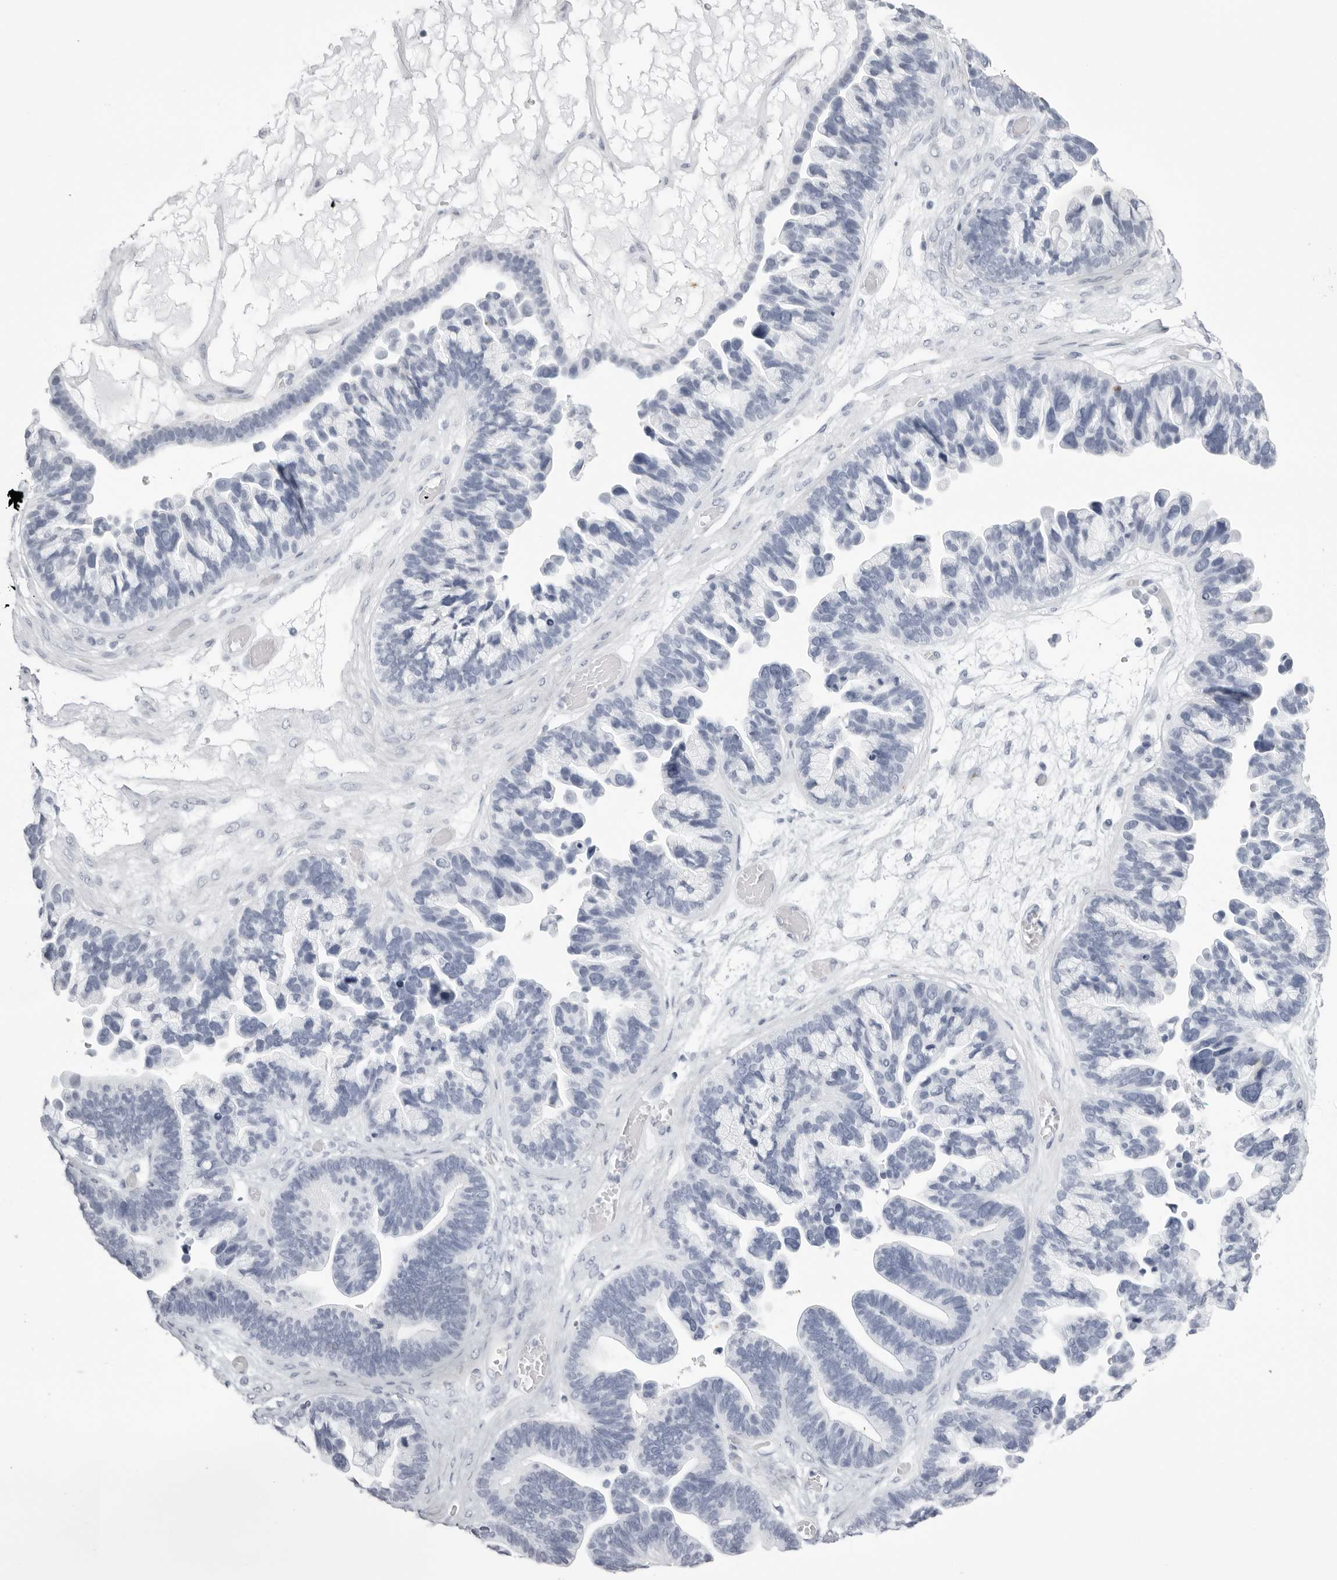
{"staining": {"intensity": "negative", "quantity": "none", "location": "none"}, "tissue": "ovarian cancer", "cell_type": "Tumor cells", "image_type": "cancer", "snomed": [{"axis": "morphology", "description": "Cystadenocarcinoma, serous, NOS"}, {"axis": "topography", "description": "Ovary"}], "caption": "This is an IHC image of ovarian cancer. There is no staining in tumor cells.", "gene": "KLK9", "patient": {"sex": "female", "age": 56}}